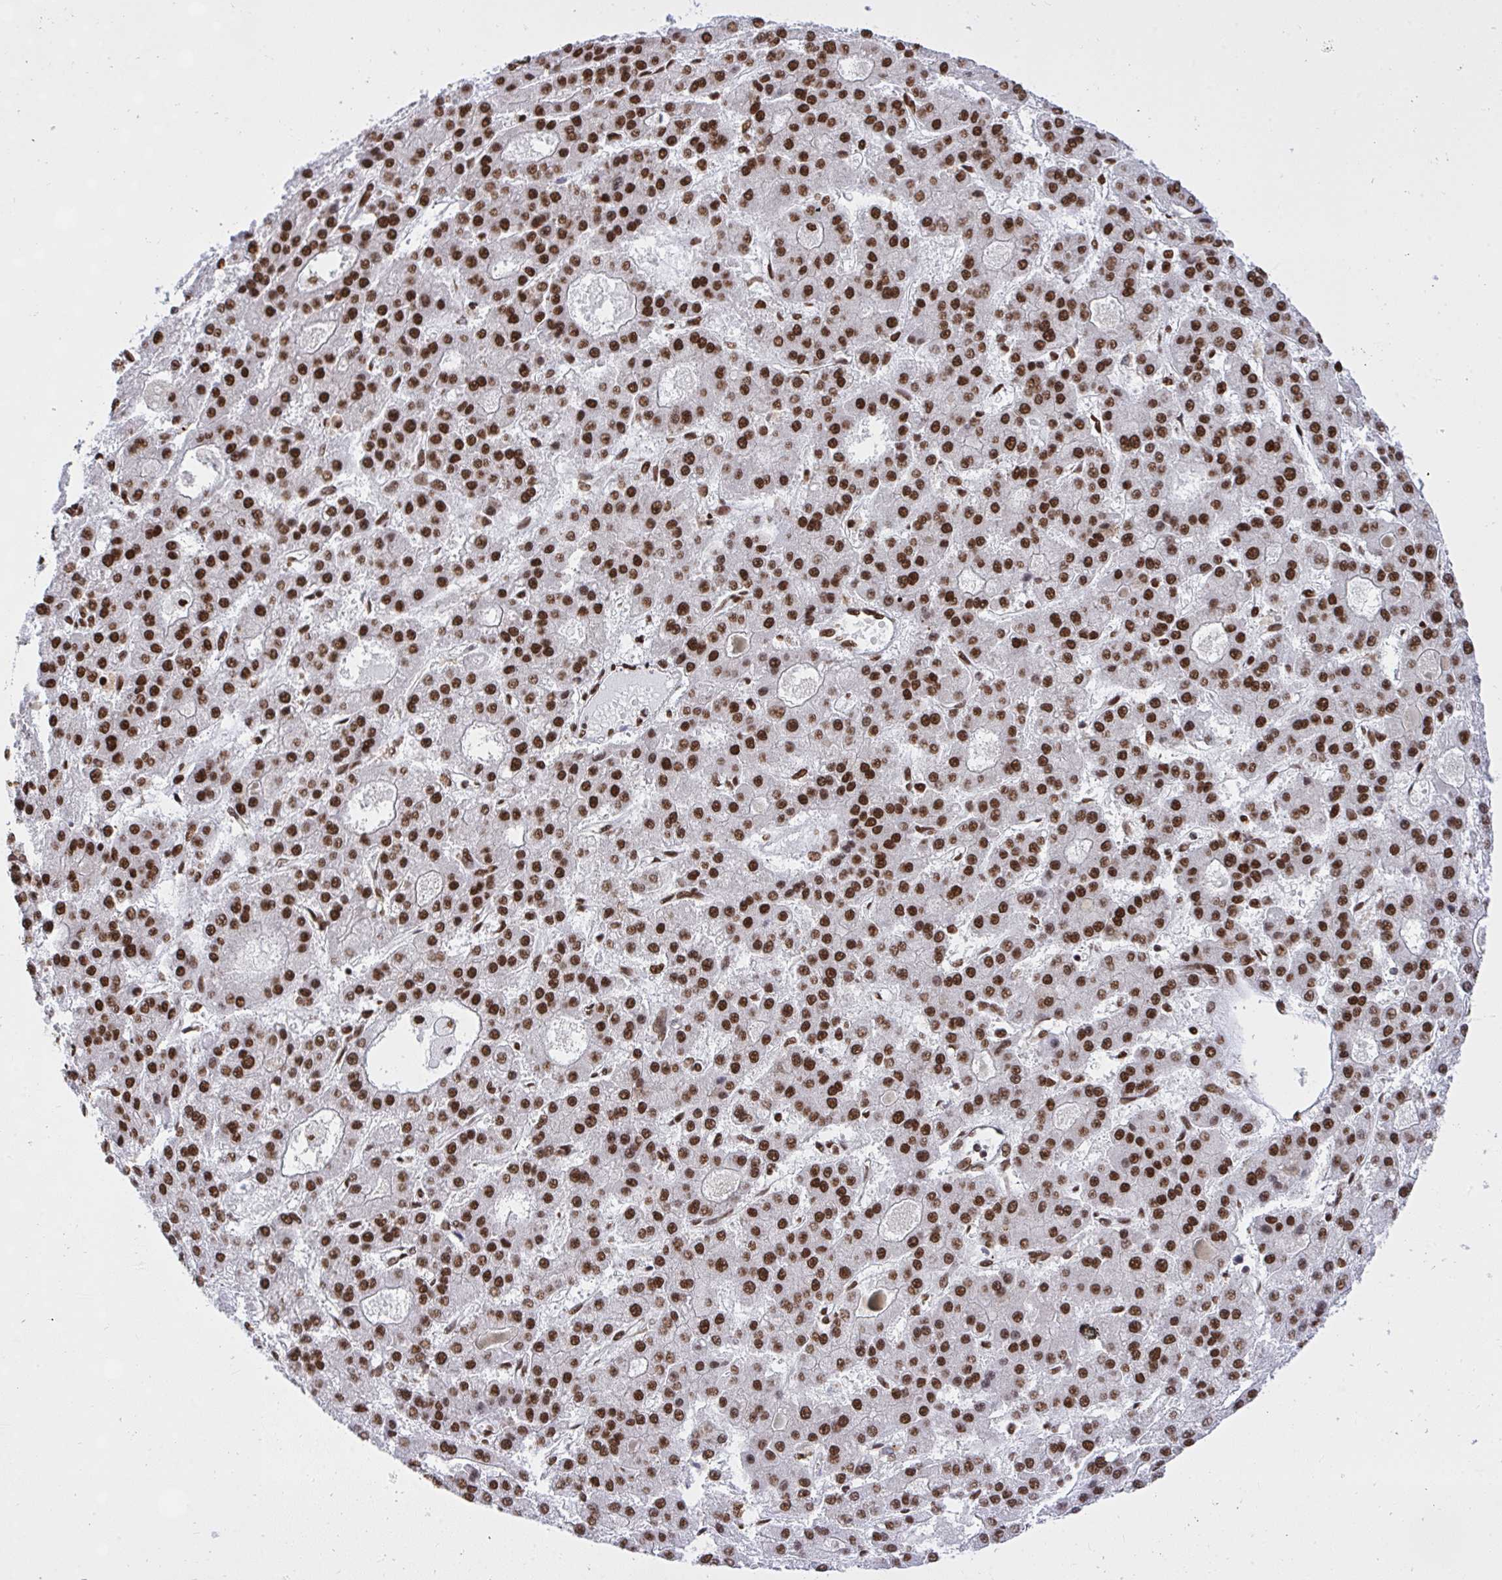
{"staining": {"intensity": "moderate", "quantity": ">75%", "location": "nuclear"}, "tissue": "liver cancer", "cell_type": "Tumor cells", "image_type": "cancer", "snomed": [{"axis": "morphology", "description": "Carcinoma, Hepatocellular, NOS"}, {"axis": "topography", "description": "Liver"}], "caption": "This is a micrograph of IHC staining of hepatocellular carcinoma (liver), which shows moderate expression in the nuclear of tumor cells.", "gene": "HNRNPL", "patient": {"sex": "male", "age": 70}}